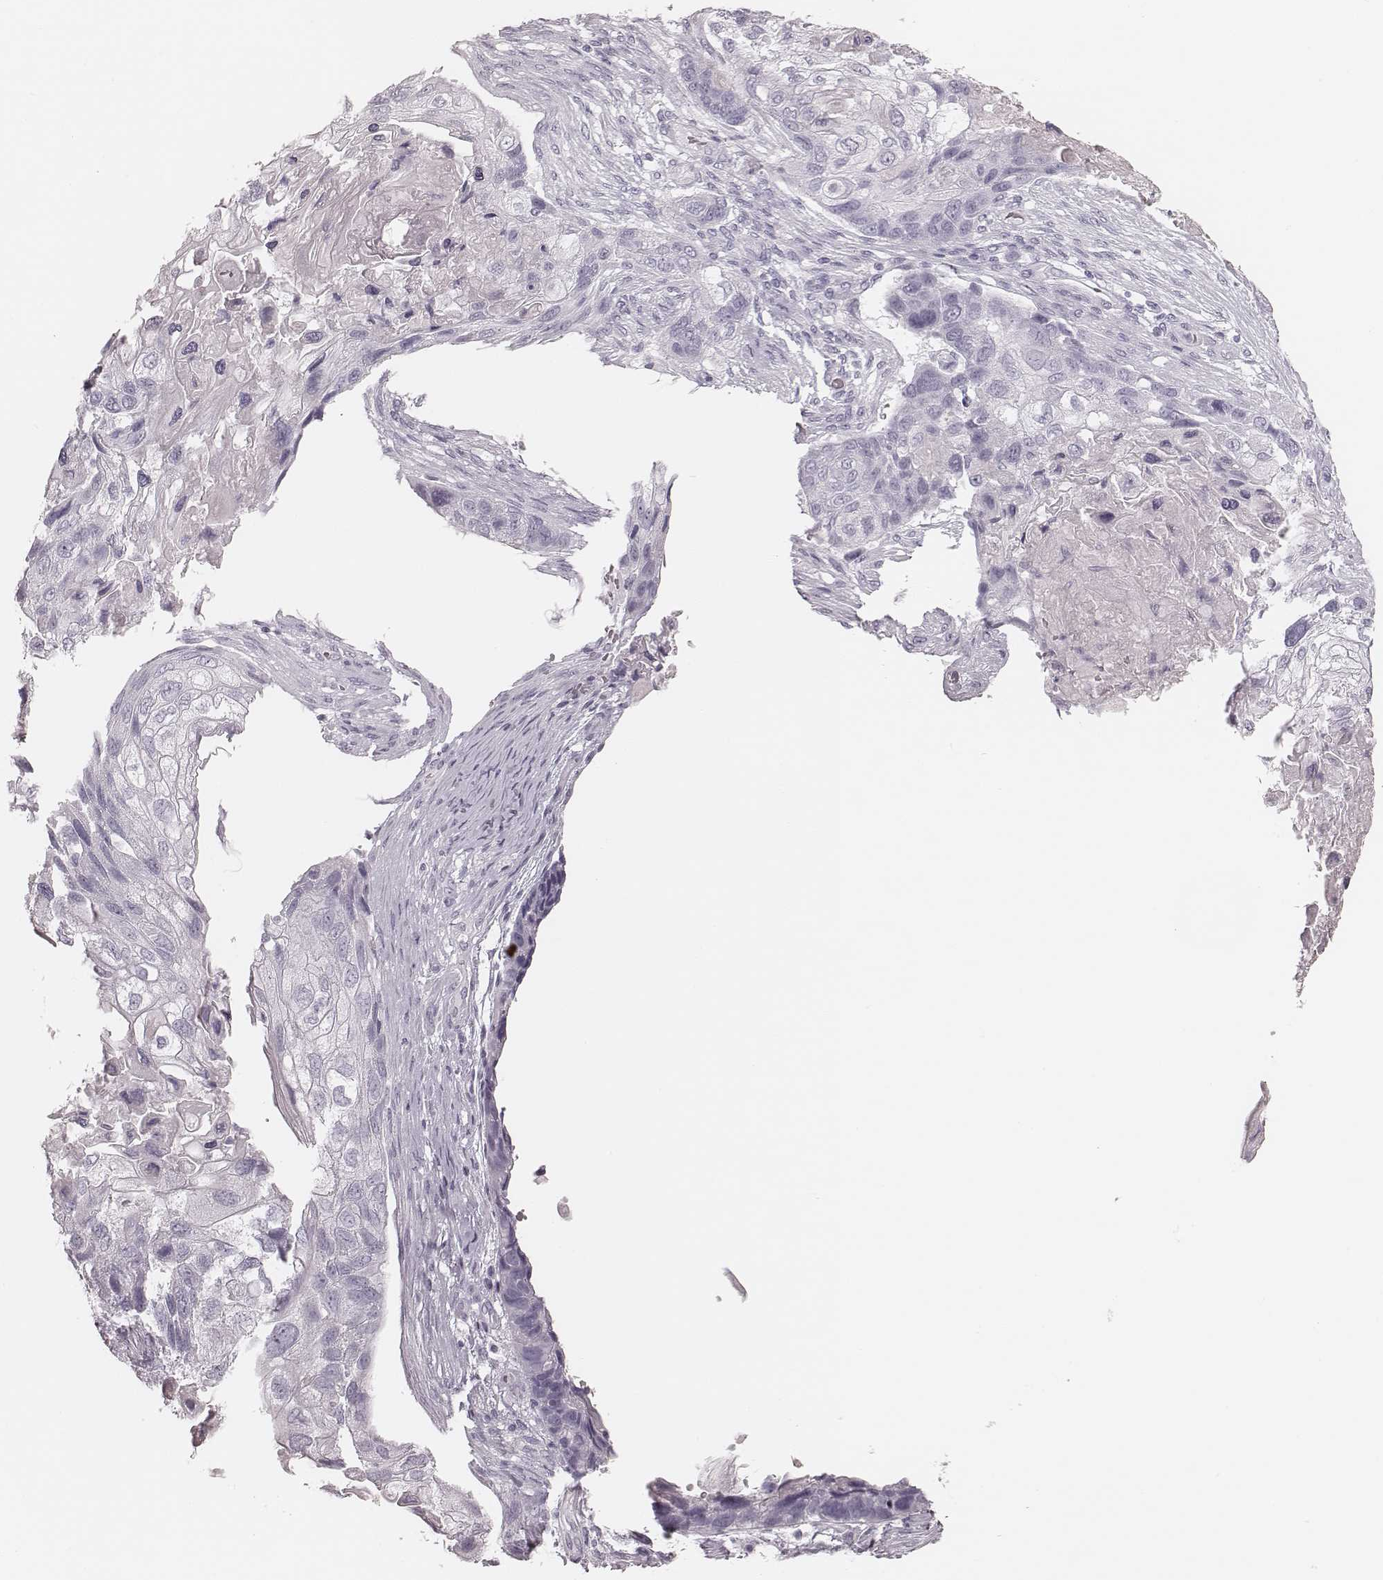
{"staining": {"intensity": "negative", "quantity": "none", "location": "none"}, "tissue": "lung cancer", "cell_type": "Tumor cells", "image_type": "cancer", "snomed": [{"axis": "morphology", "description": "Squamous cell carcinoma, NOS"}, {"axis": "topography", "description": "Lung"}], "caption": "A photomicrograph of lung cancer stained for a protein demonstrates no brown staining in tumor cells.", "gene": "MSX1", "patient": {"sex": "male", "age": 69}}